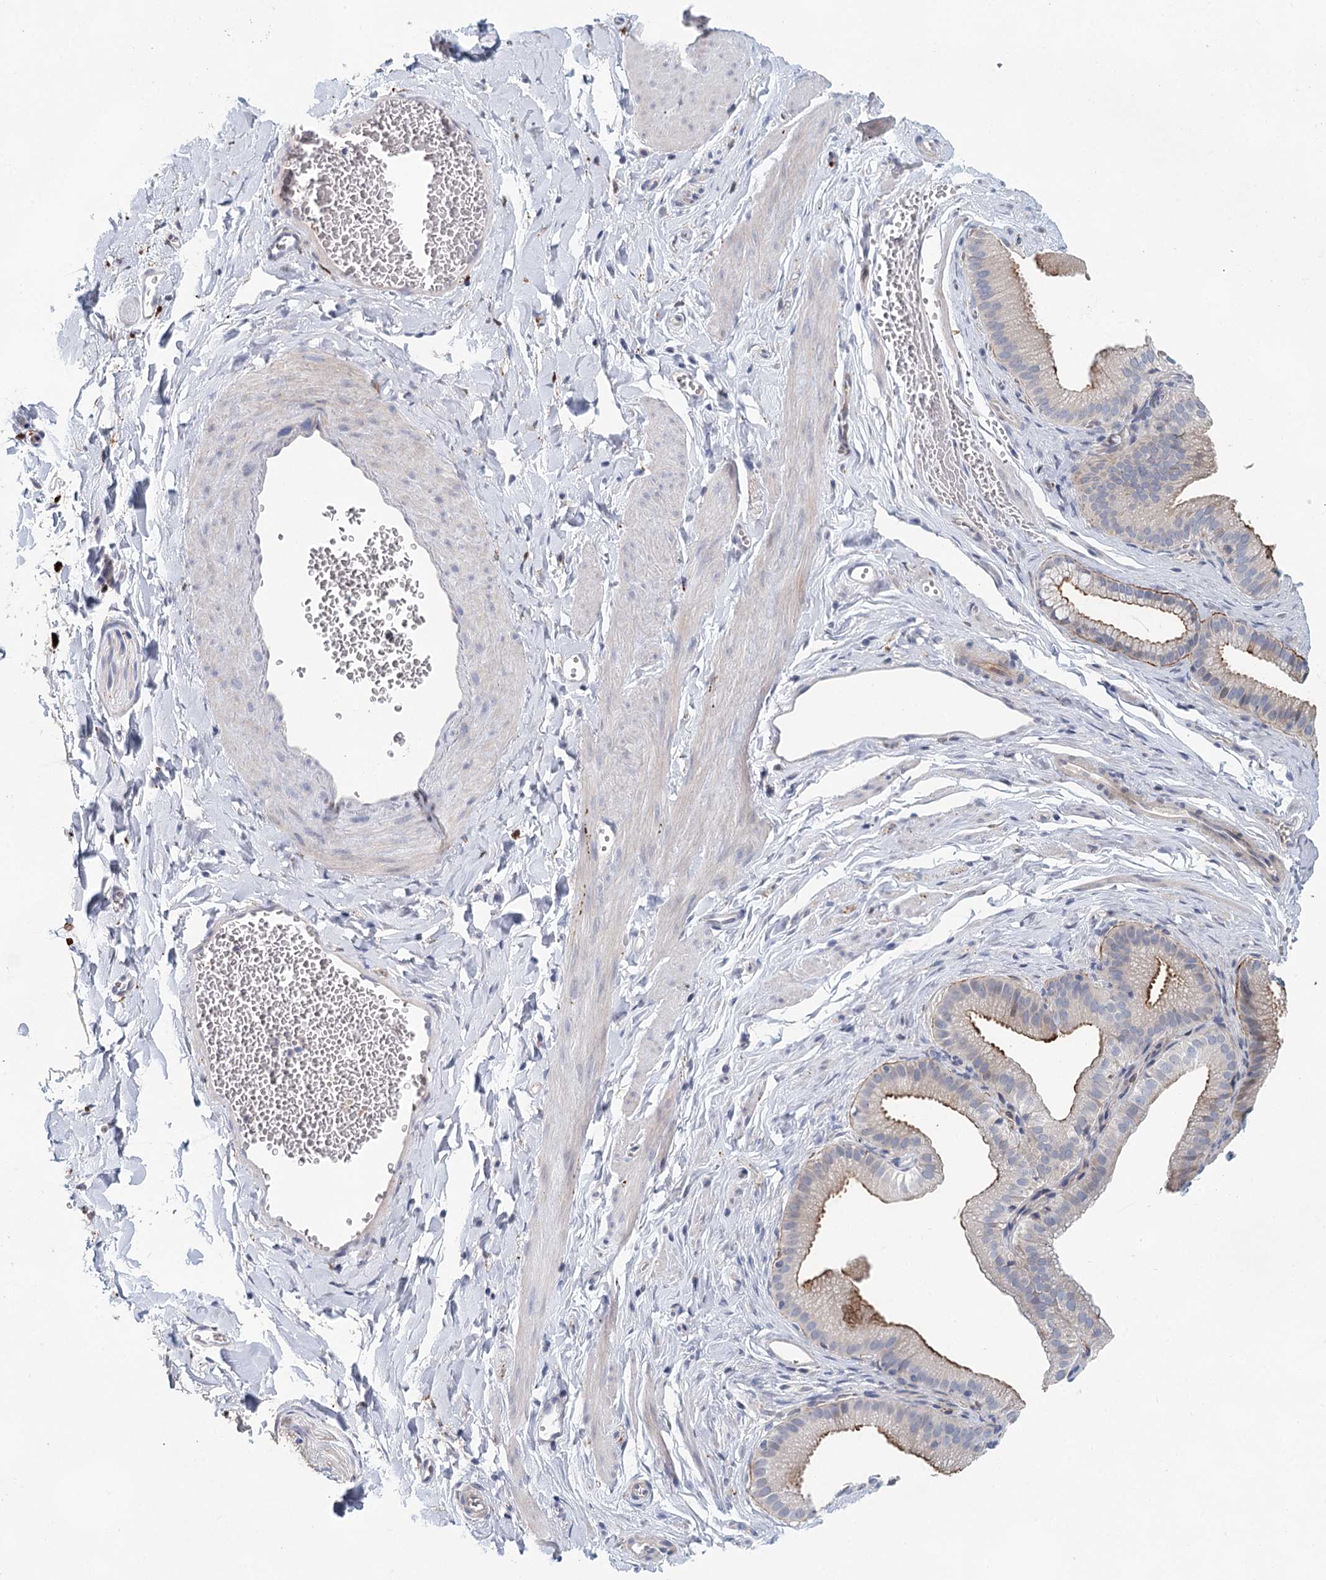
{"staining": {"intensity": "negative", "quantity": "none", "location": "none"}, "tissue": "adipose tissue", "cell_type": "Adipocytes", "image_type": "normal", "snomed": [{"axis": "morphology", "description": "Normal tissue, NOS"}, {"axis": "topography", "description": "Gallbladder"}, {"axis": "topography", "description": "Peripheral nerve tissue"}], "caption": "A high-resolution photomicrograph shows immunohistochemistry (IHC) staining of unremarkable adipose tissue, which demonstrates no significant expression in adipocytes.", "gene": "SLC19A3", "patient": {"sex": "male", "age": 38}}